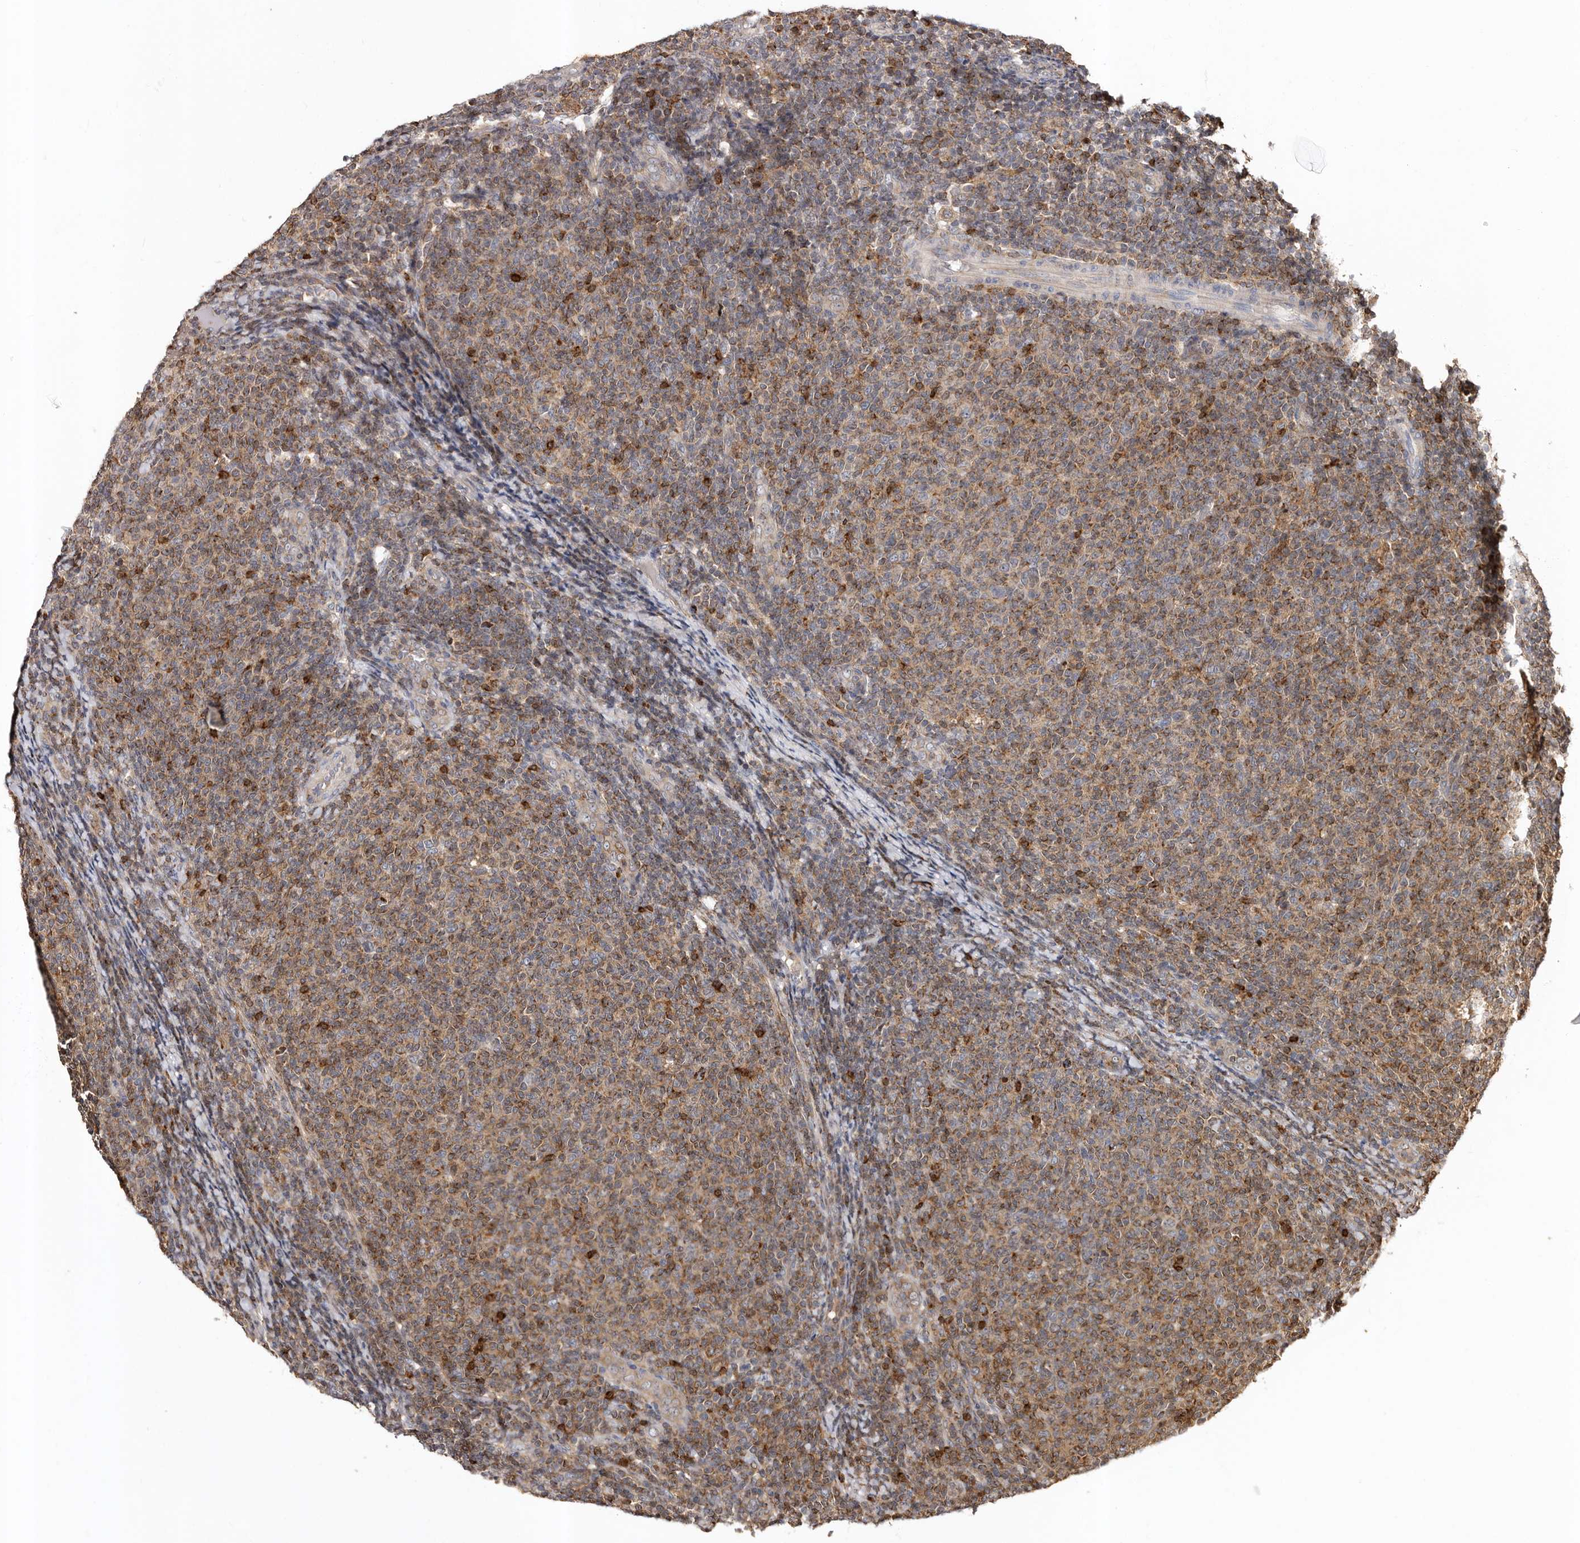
{"staining": {"intensity": "moderate", "quantity": ">75%", "location": "cytoplasmic/membranous"}, "tissue": "lymphoma", "cell_type": "Tumor cells", "image_type": "cancer", "snomed": [{"axis": "morphology", "description": "Malignant lymphoma, non-Hodgkin's type, Low grade"}, {"axis": "topography", "description": "Lymph node"}], "caption": "Low-grade malignant lymphoma, non-Hodgkin's type was stained to show a protein in brown. There is medium levels of moderate cytoplasmic/membranous staining in about >75% of tumor cells.", "gene": "BAX", "patient": {"sex": "male", "age": 66}}